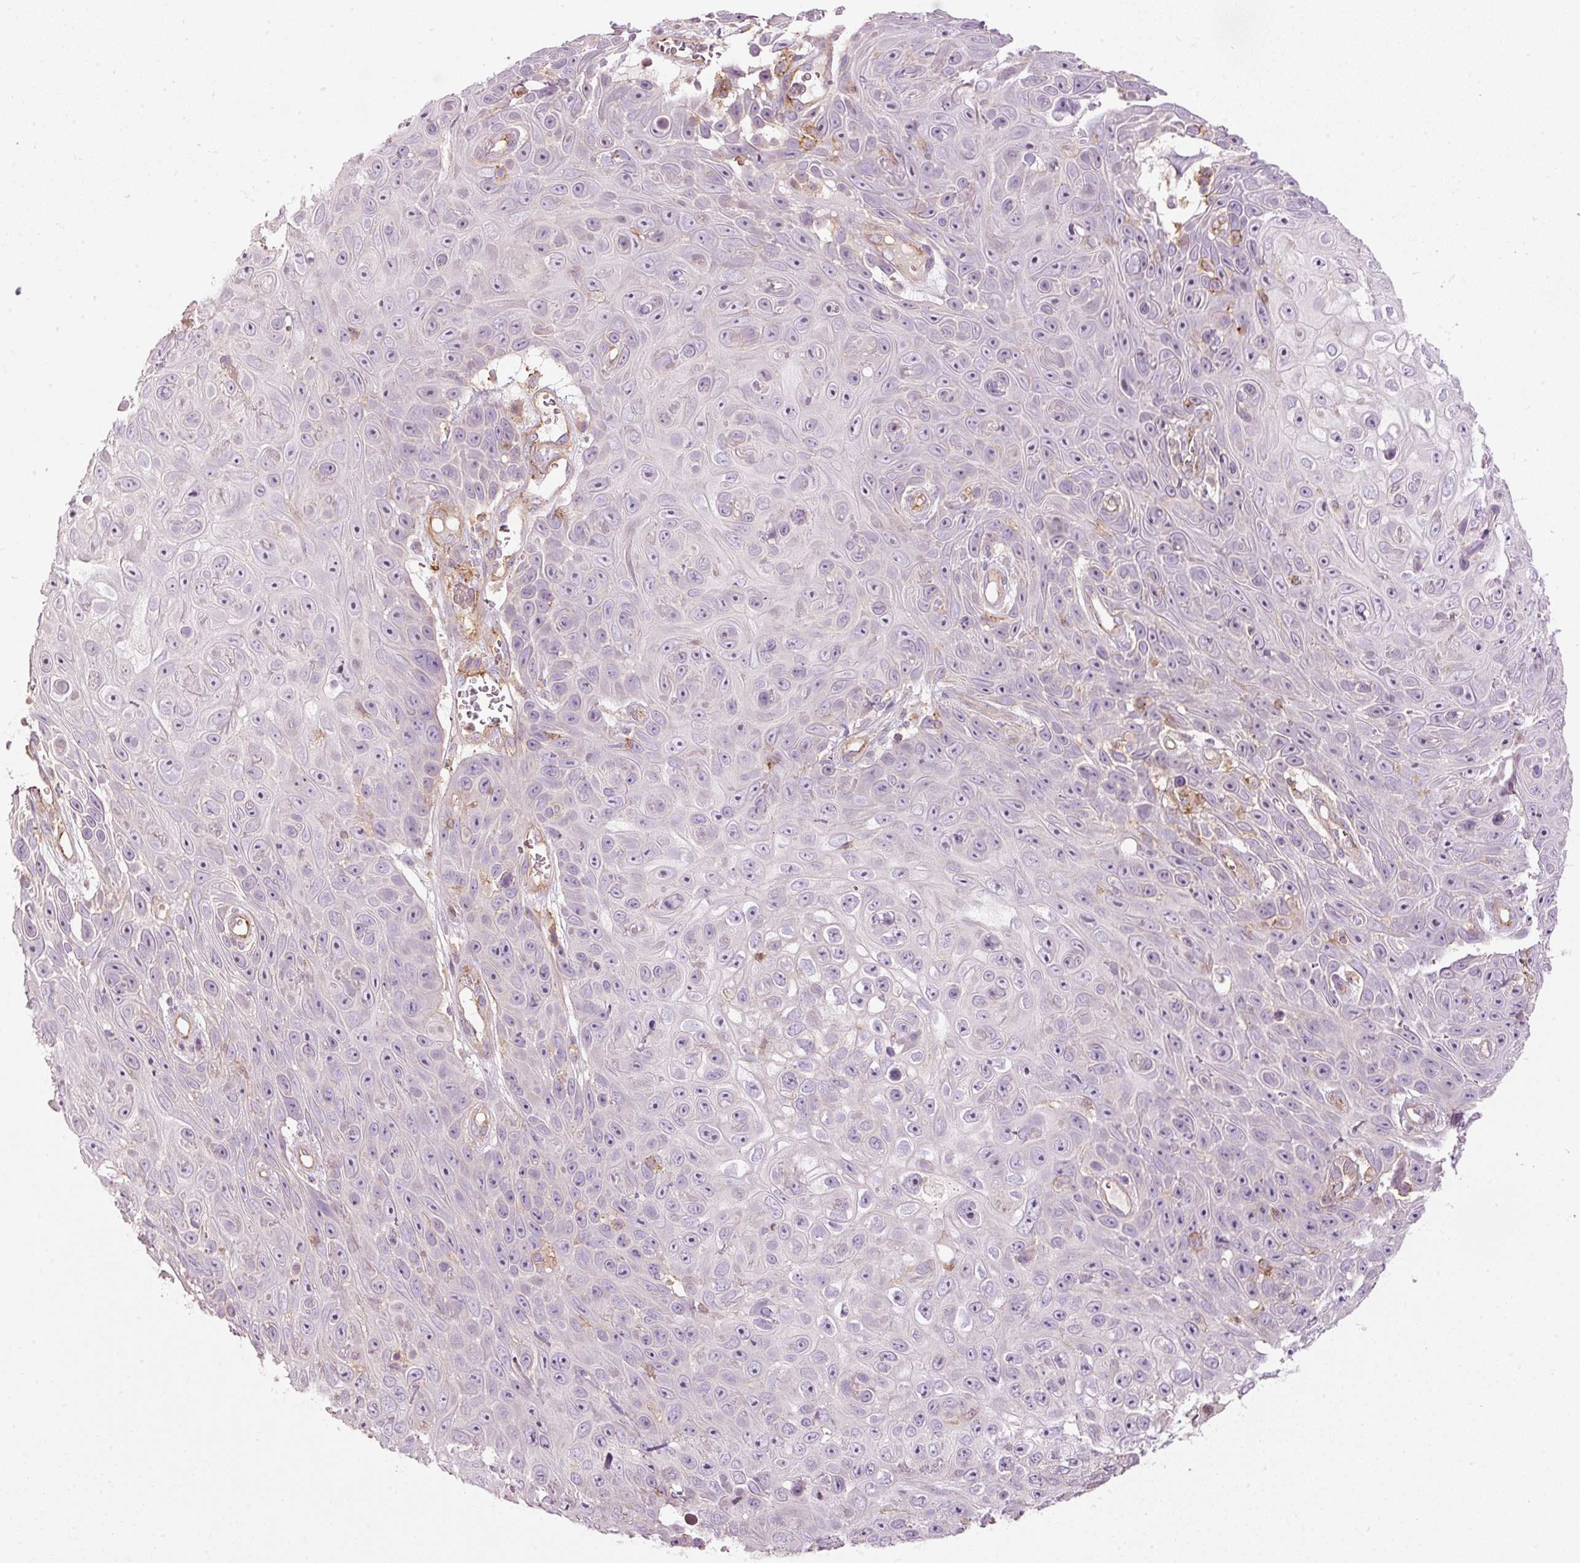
{"staining": {"intensity": "negative", "quantity": "none", "location": "none"}, "tissue": "skin cancer", "cell_type": "Tumor cells", "image_type": "cancer", "snomed": [{"axis": "morphology", "description": "Squamous cell carcinoma, NOS"}, {"axis": "topography", "description": "Skin"}], "caption": "The histopathology image demonstrates no staining of tumor cells in squamous cell carcinoma (skin). (Stains: DAB immunohistochemistry with hematoxylin counter stain, Microscopy: brightfield microscopy at high magnification).", "gene": "SIPA1", "patient": {"sex": "male", "age": 82}}